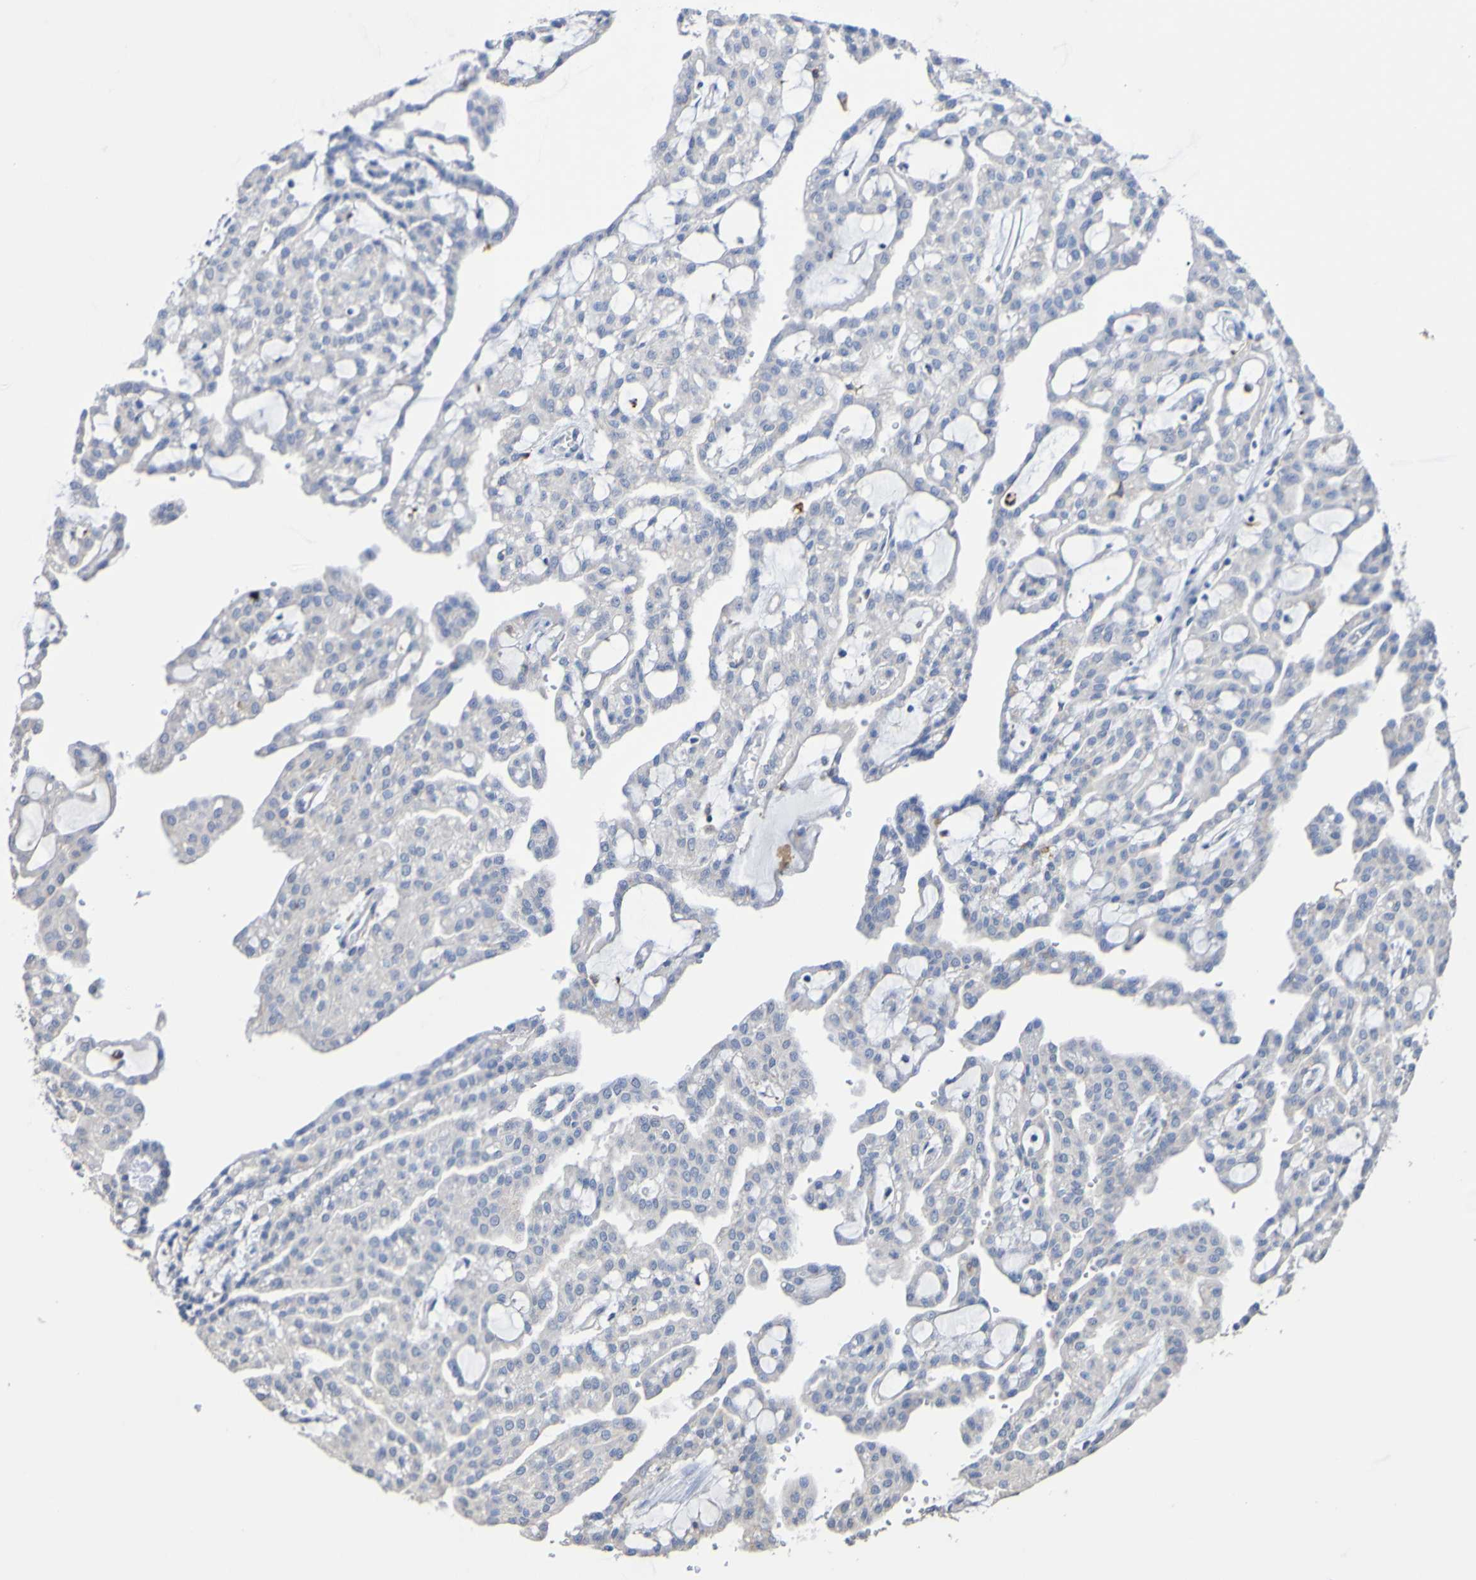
{"staining": {"intensity": "negative", "quantity": "none", "location": "none"}, "tissue": "renal cancer", "cell_type": "Tumor cells", "image_type": "cancer", "snomed": [{"axis": "morphology", "description": "Adenocarcinoma, NOS"}, {"axis": "topography", "description": "Kidney"}], "caption": "The IHC image has no significant expression in tumor cells of adenocarcinoma (renal) tissue.", "gene": "SLC3A2", "patient": {"sex": "male", "age": 63}}